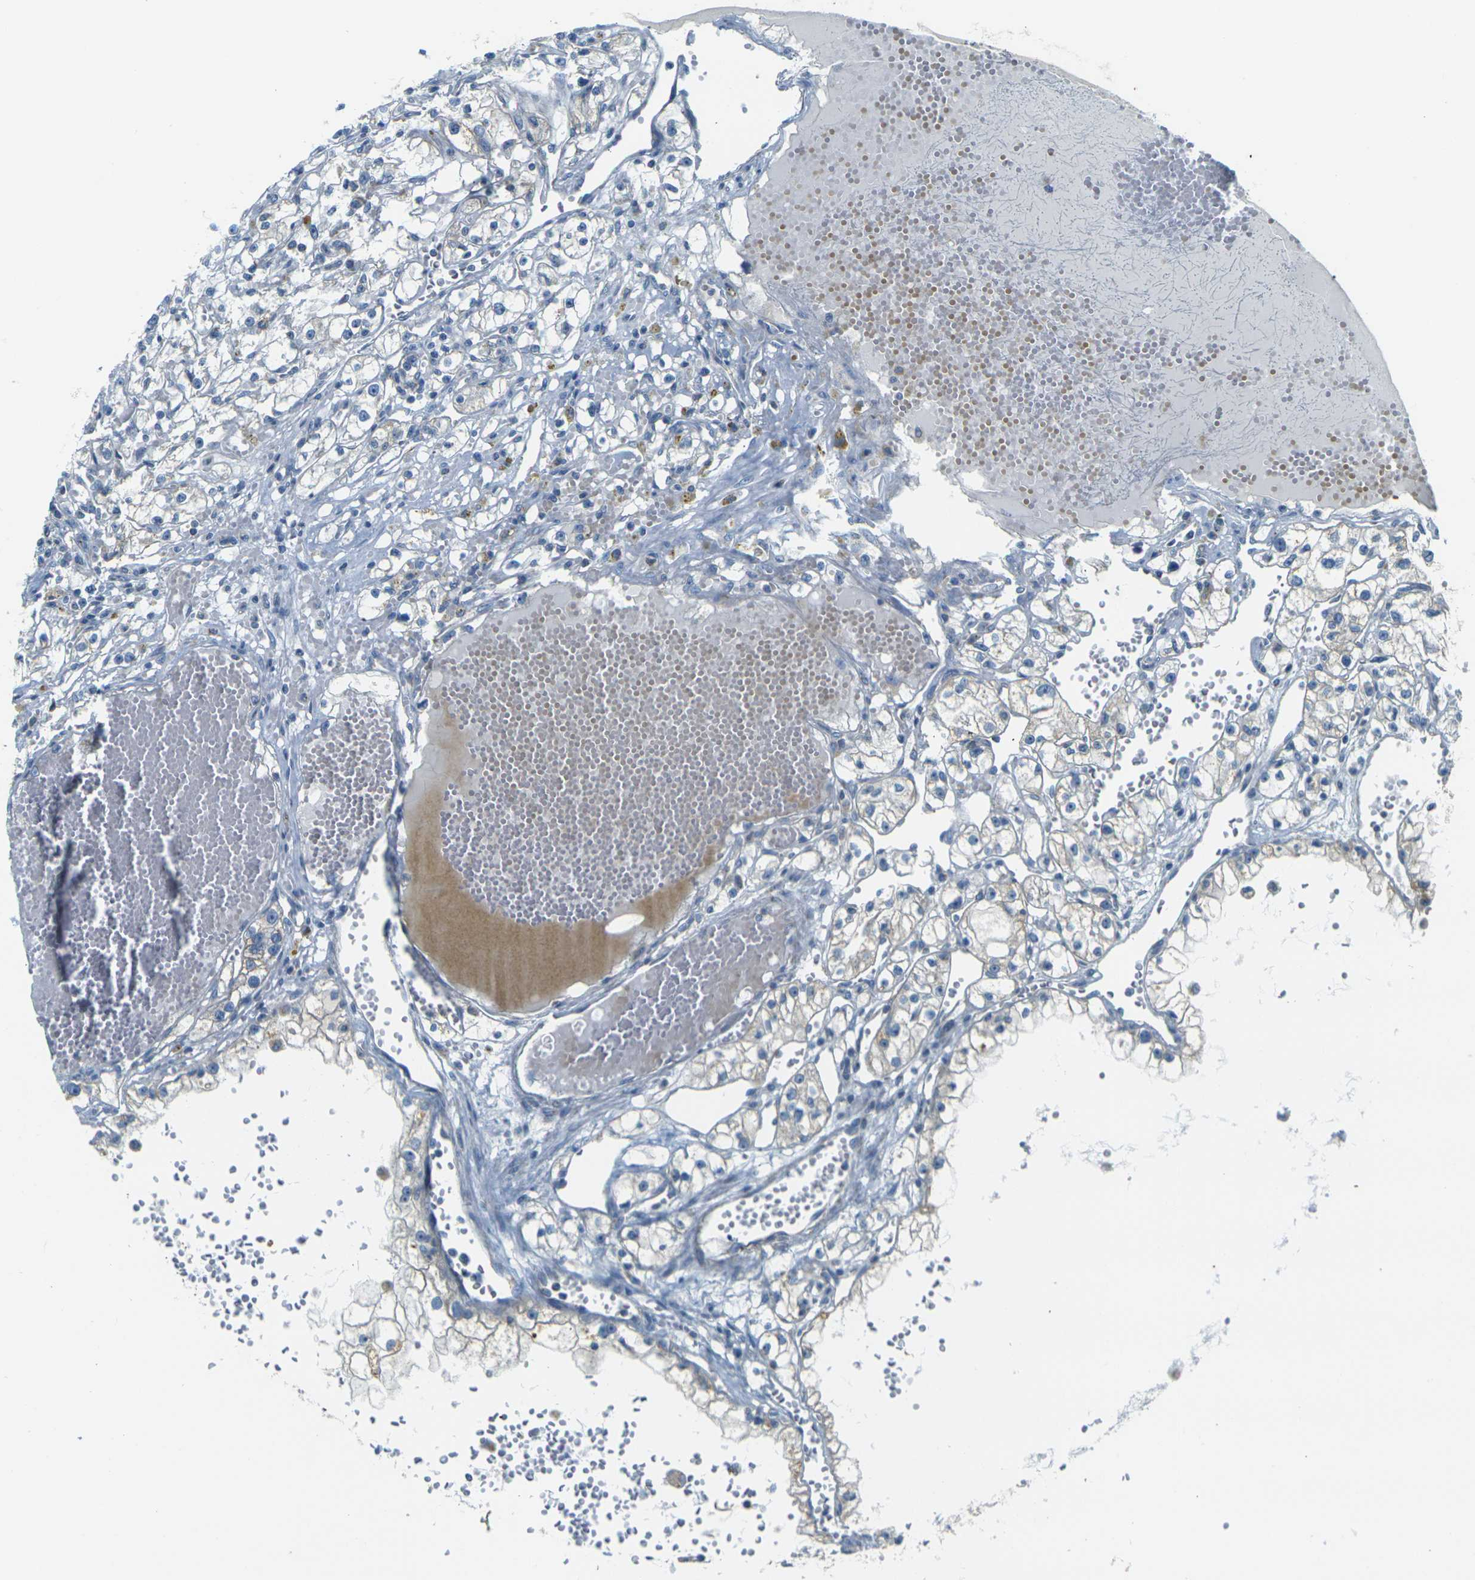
{"staining": {"intensity": "negative", "quantity": "none", "location": "none"}, "tissue": "renal cancer", "cell_type": "Tumor cells", "image_type": "cancer", "snomed": [{"axis": "morphology", "description": "Adenocarcinoma, NOS"}, {"axis": "topography", "description": "Kidney"}], "caption": "A micrograph of human renal cancer (adenocarcinoma) is negative for staining in tumor cells.", "gene": "PARD6B", "patient": {"sex": "male", "age": 56}}